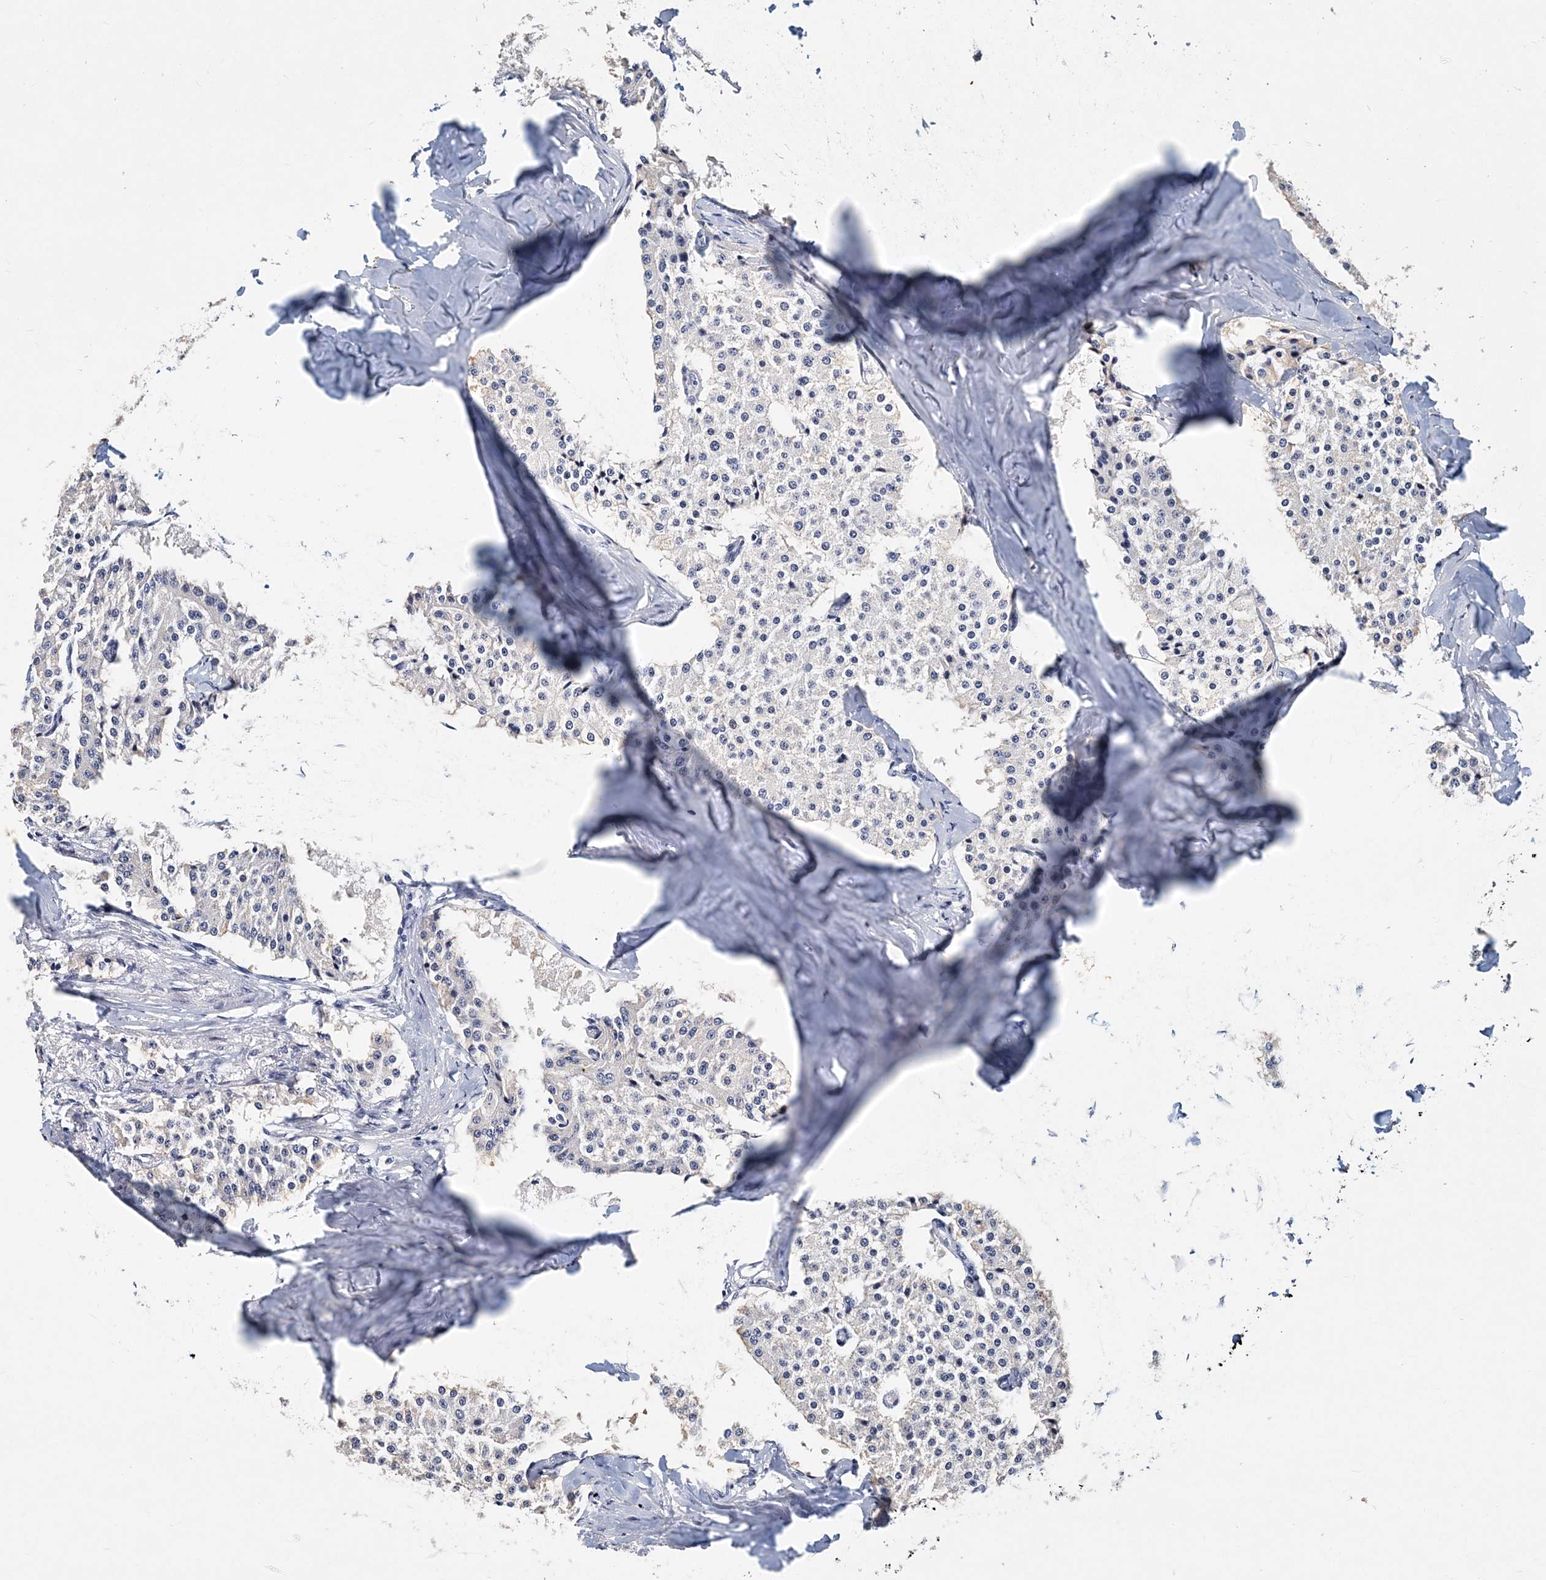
{"staining": {"intensity": "negative", "quantity": "none", "location": "none"}, "tissue": "carcinoid", "cell_type": "Tumor cells", "image_type": "cancer", "snomed": [{"axis": "morphology", "description": "Carcinoid, malignant, NOS"}, {"axis": "topography", "description": "Colon"}], "caption": "Immunohistochemistry micrograph of human carcinoid (malignant) stained for a protein (brown), which exhibits no positivity in tumor cells.", "gene": "ITGA2B", "patient": {"sex": "female", "age": 52}}